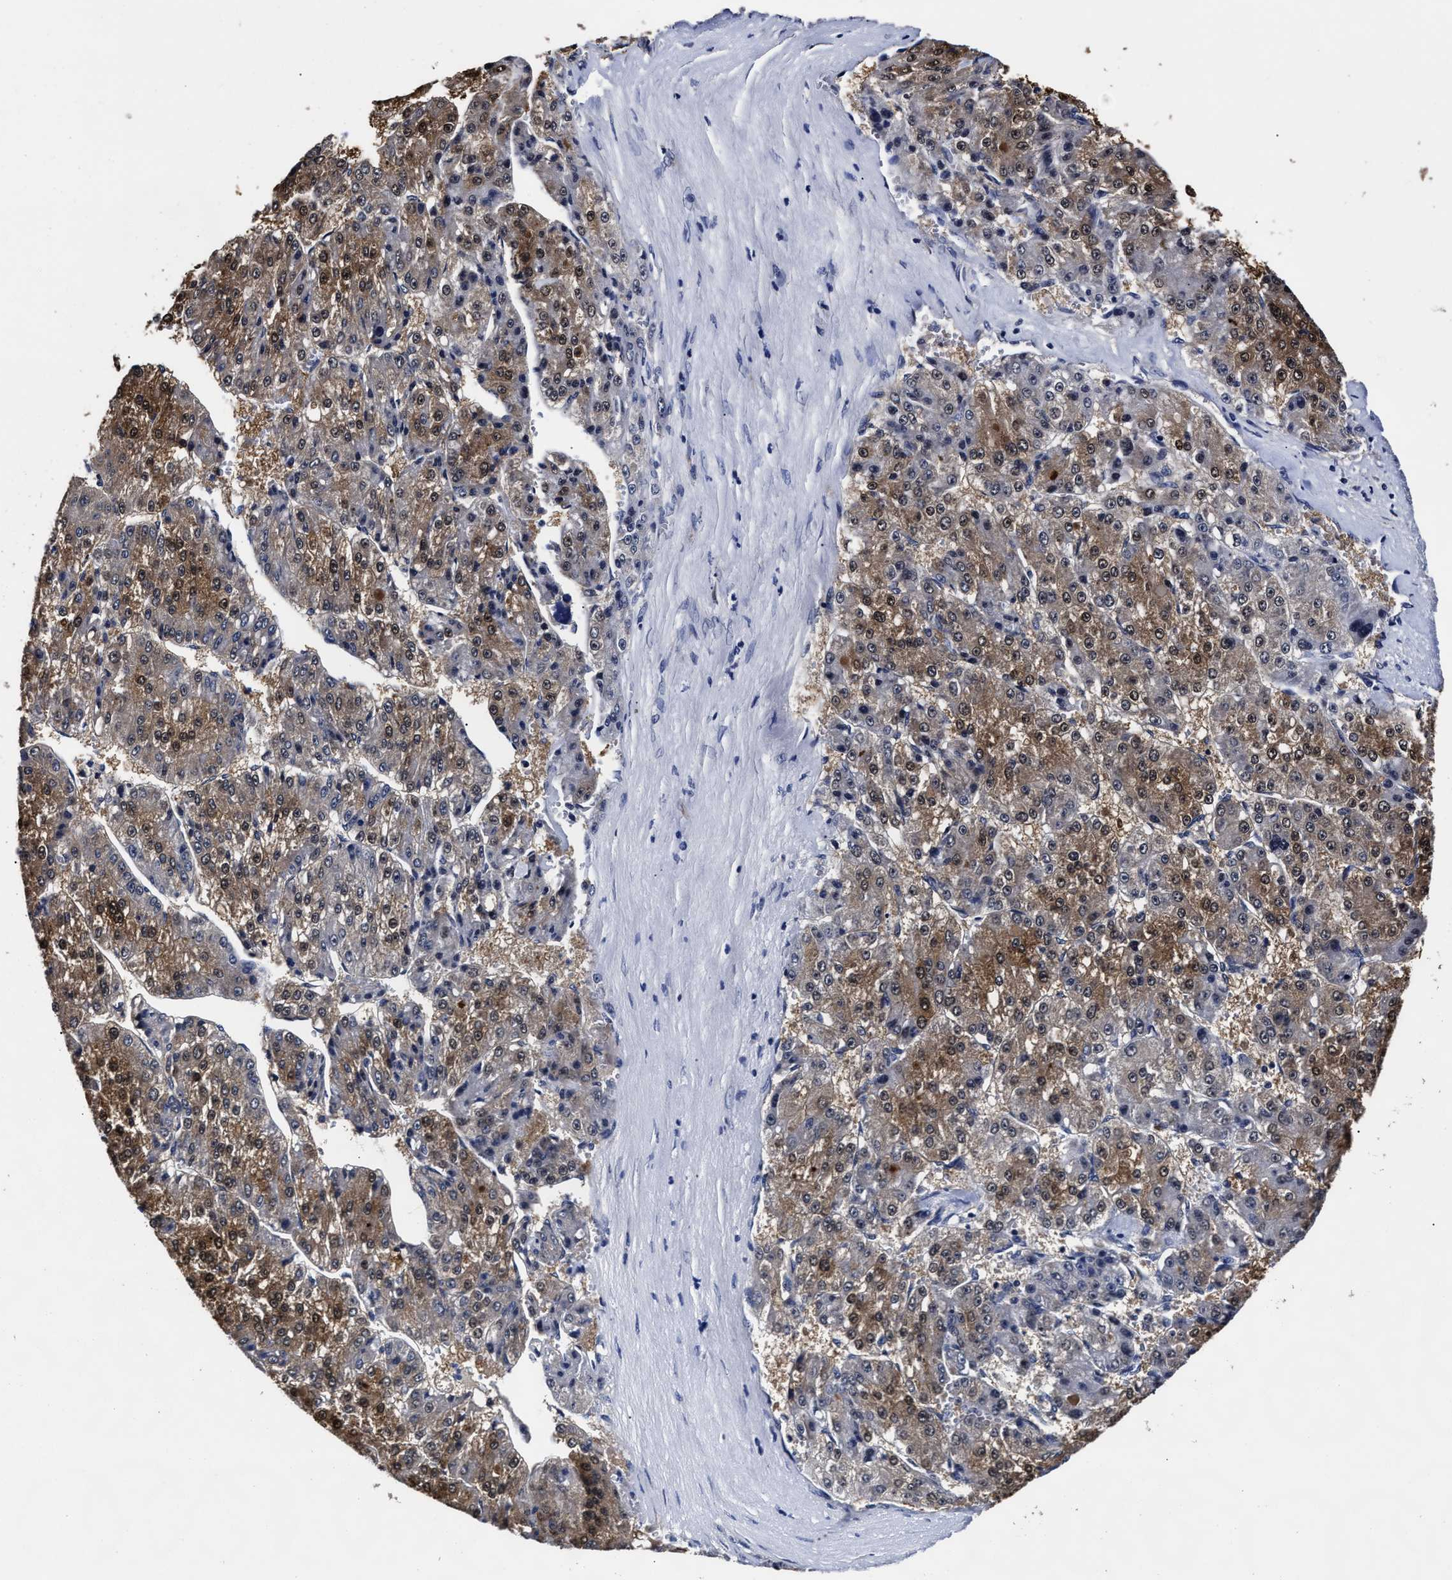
{"staining": {"intensity": "strong", "quantity": "25%-75%", "location": "cytoplasmic/membranous"}, "tissue": "liver cancer", "cell_type": "Tumor cells", "image_type": "cancer", "snomed": [{"axis": "morphology", "description": "Carcinoma, Hepatocellular, NOS"}, {"axis": "topography", "description": "Liver"}], "caption": "Immunohistochemistry (DAB (3,3'-diaminobenzidine)) staining of liver cancer (hepatocellular carcinoma) displays strong cytoplasmic/membranous protein positivity in about 25%-75% of tumor cells.", "gene": "OLFML2A", "patient": {"sex": "female", "age": 73}}